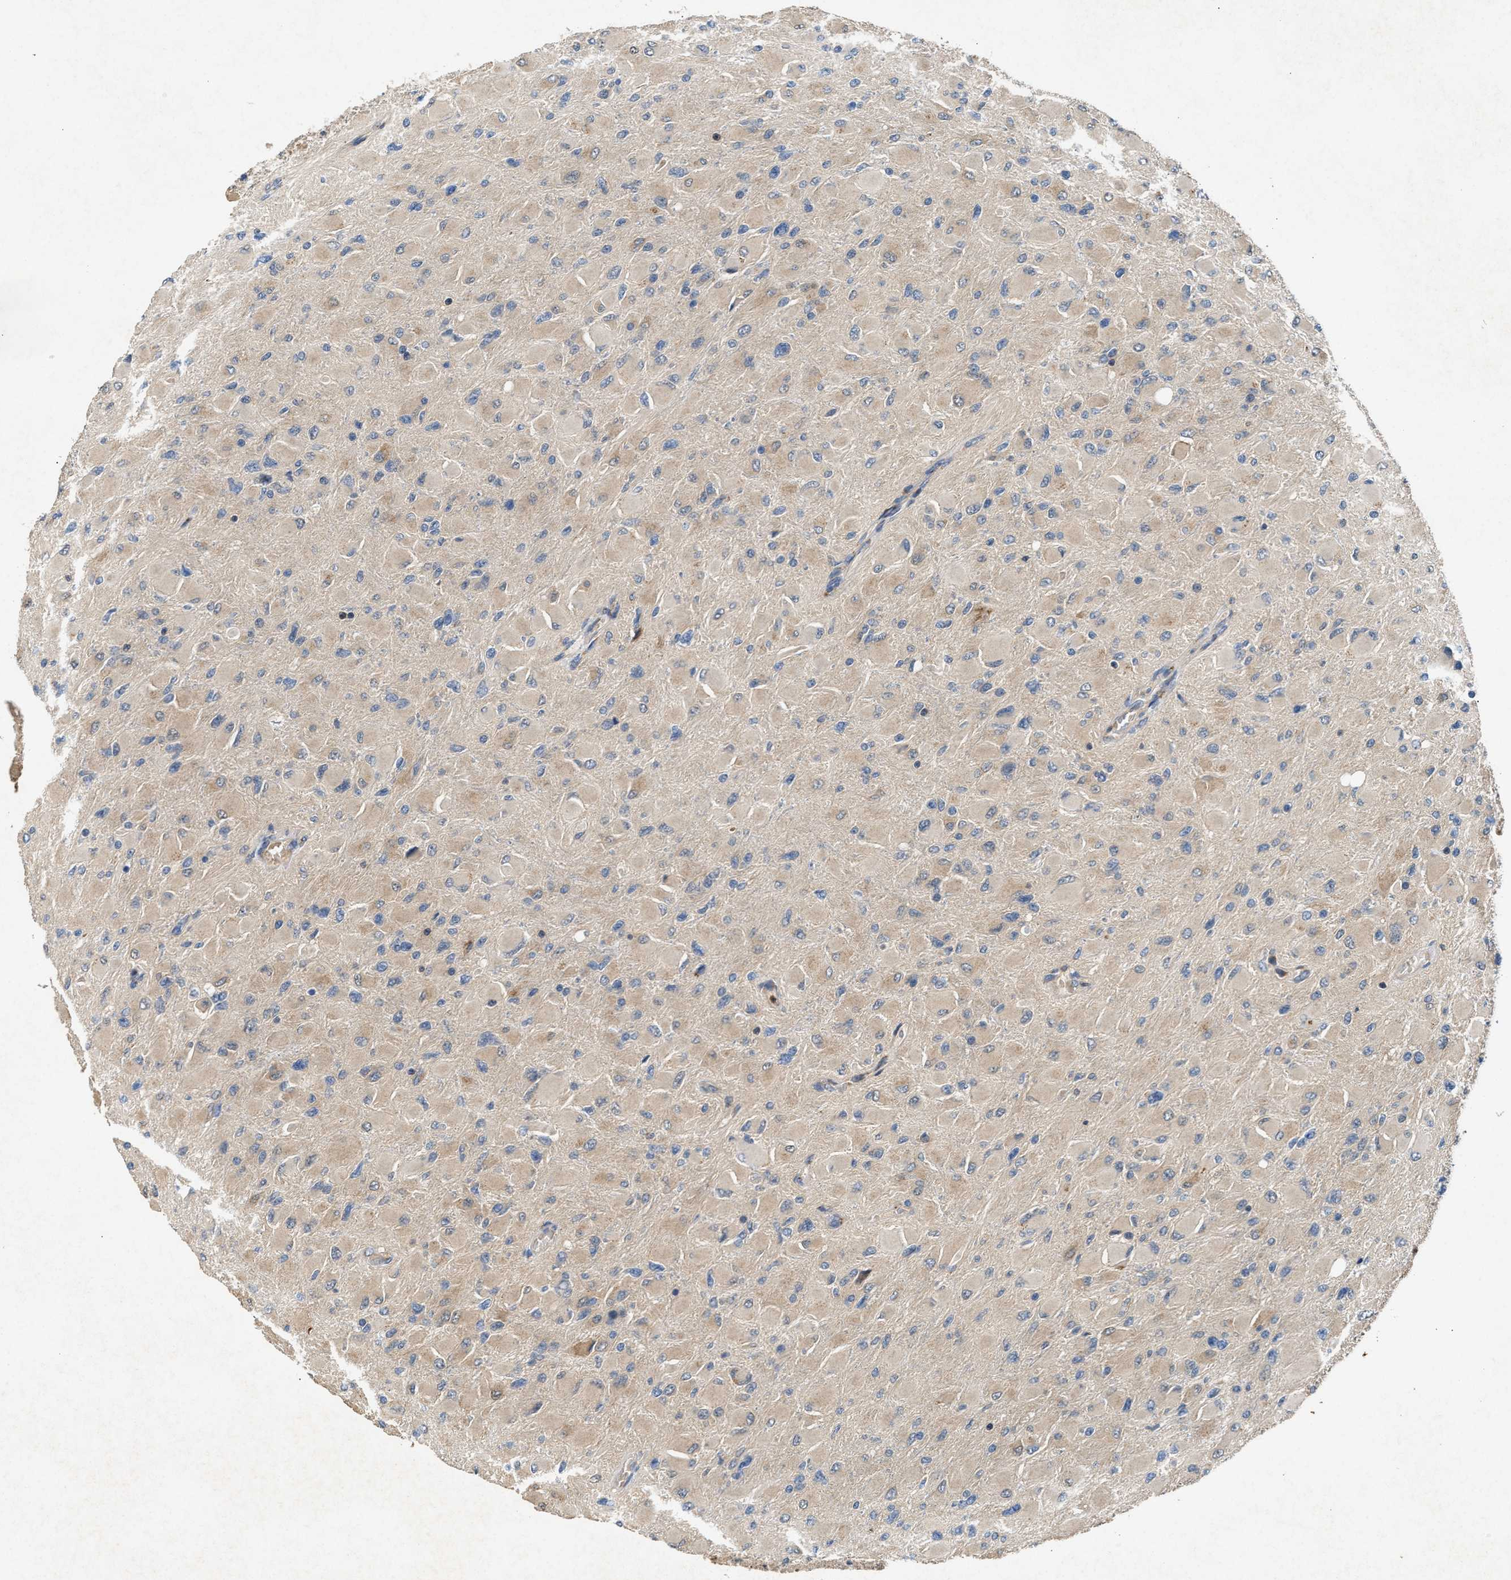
{"staining": {"intensity": "weak", "quantity": "25%-75%", "location": "cytoplasmic/membranous"}, "tissue": "glioma", "cell_type": "Tumor cells", "image_type": "cancer", "snomed": [{"axis": "morphology", "description": "Glioma, malignant, High grade"}, {"axis": "topography", "description": "Cerebral cortex"}], "caption": "Immunohistochemistry histopathology image of glioma stained for a protein (brown), which demonstrates low levels of weak cytoplasmic/membranous staining in about 25%-75% of tumor cells.", "gene": "CHUK", "patient": {"sex": "female", "age": 36}}